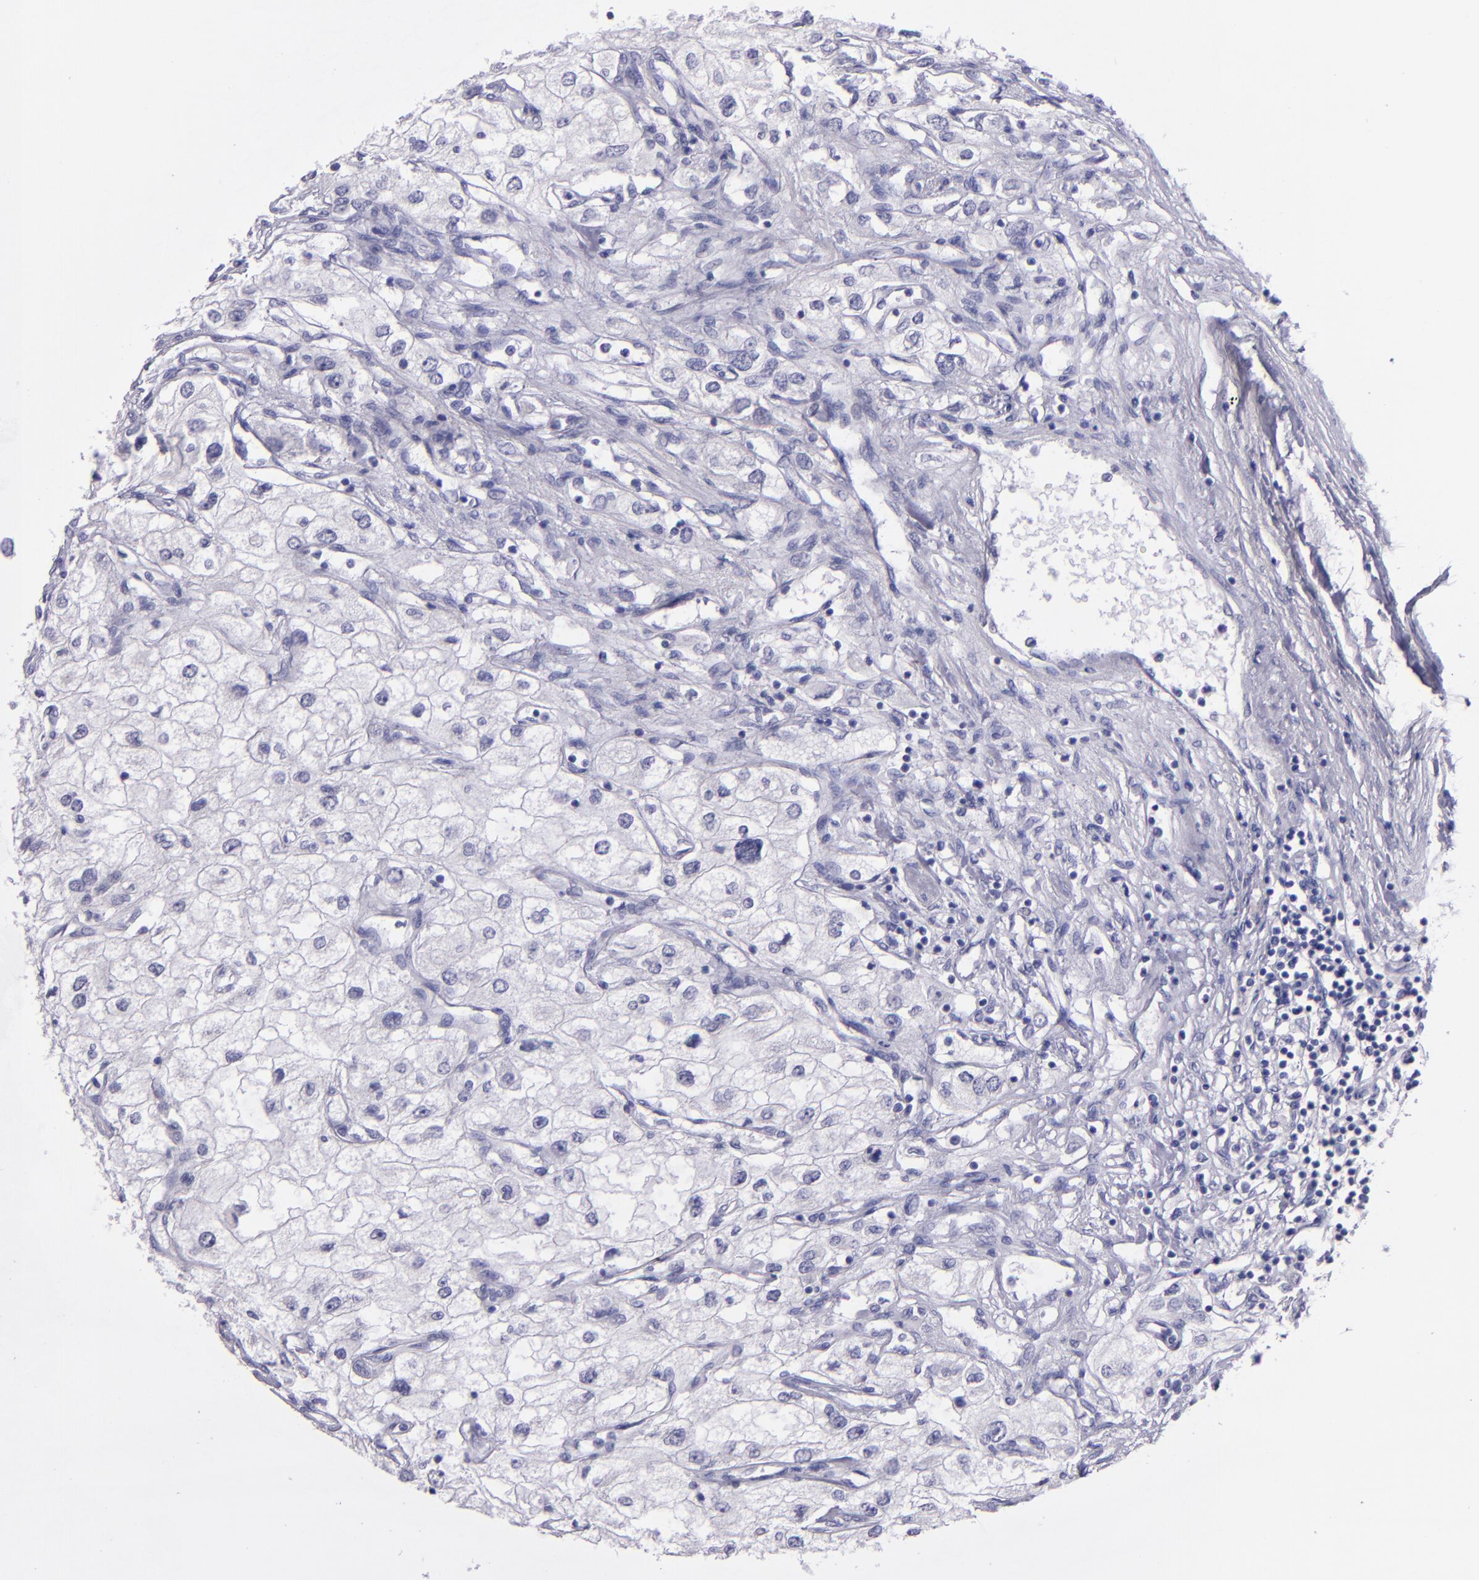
{"staining": {"intensity": "negative", "quantity": "none", "location": "none"}, "tissue": "renal cancer", "cell_type": "Tumor cells", "image_type": "cancer", "snomed": [{"axis": "morphology", "description": "Adenocarcinoma, NOS"}, {"axis": "topography", "description": "Kidney"}], "caption": "IHC photomicrograph of adenocarcinoma (renal) stained for a protein (brown), which shows no positivity in tumor cells.", "gene": "TNNT3", "patient": {"sex": "male", "age": 57}}